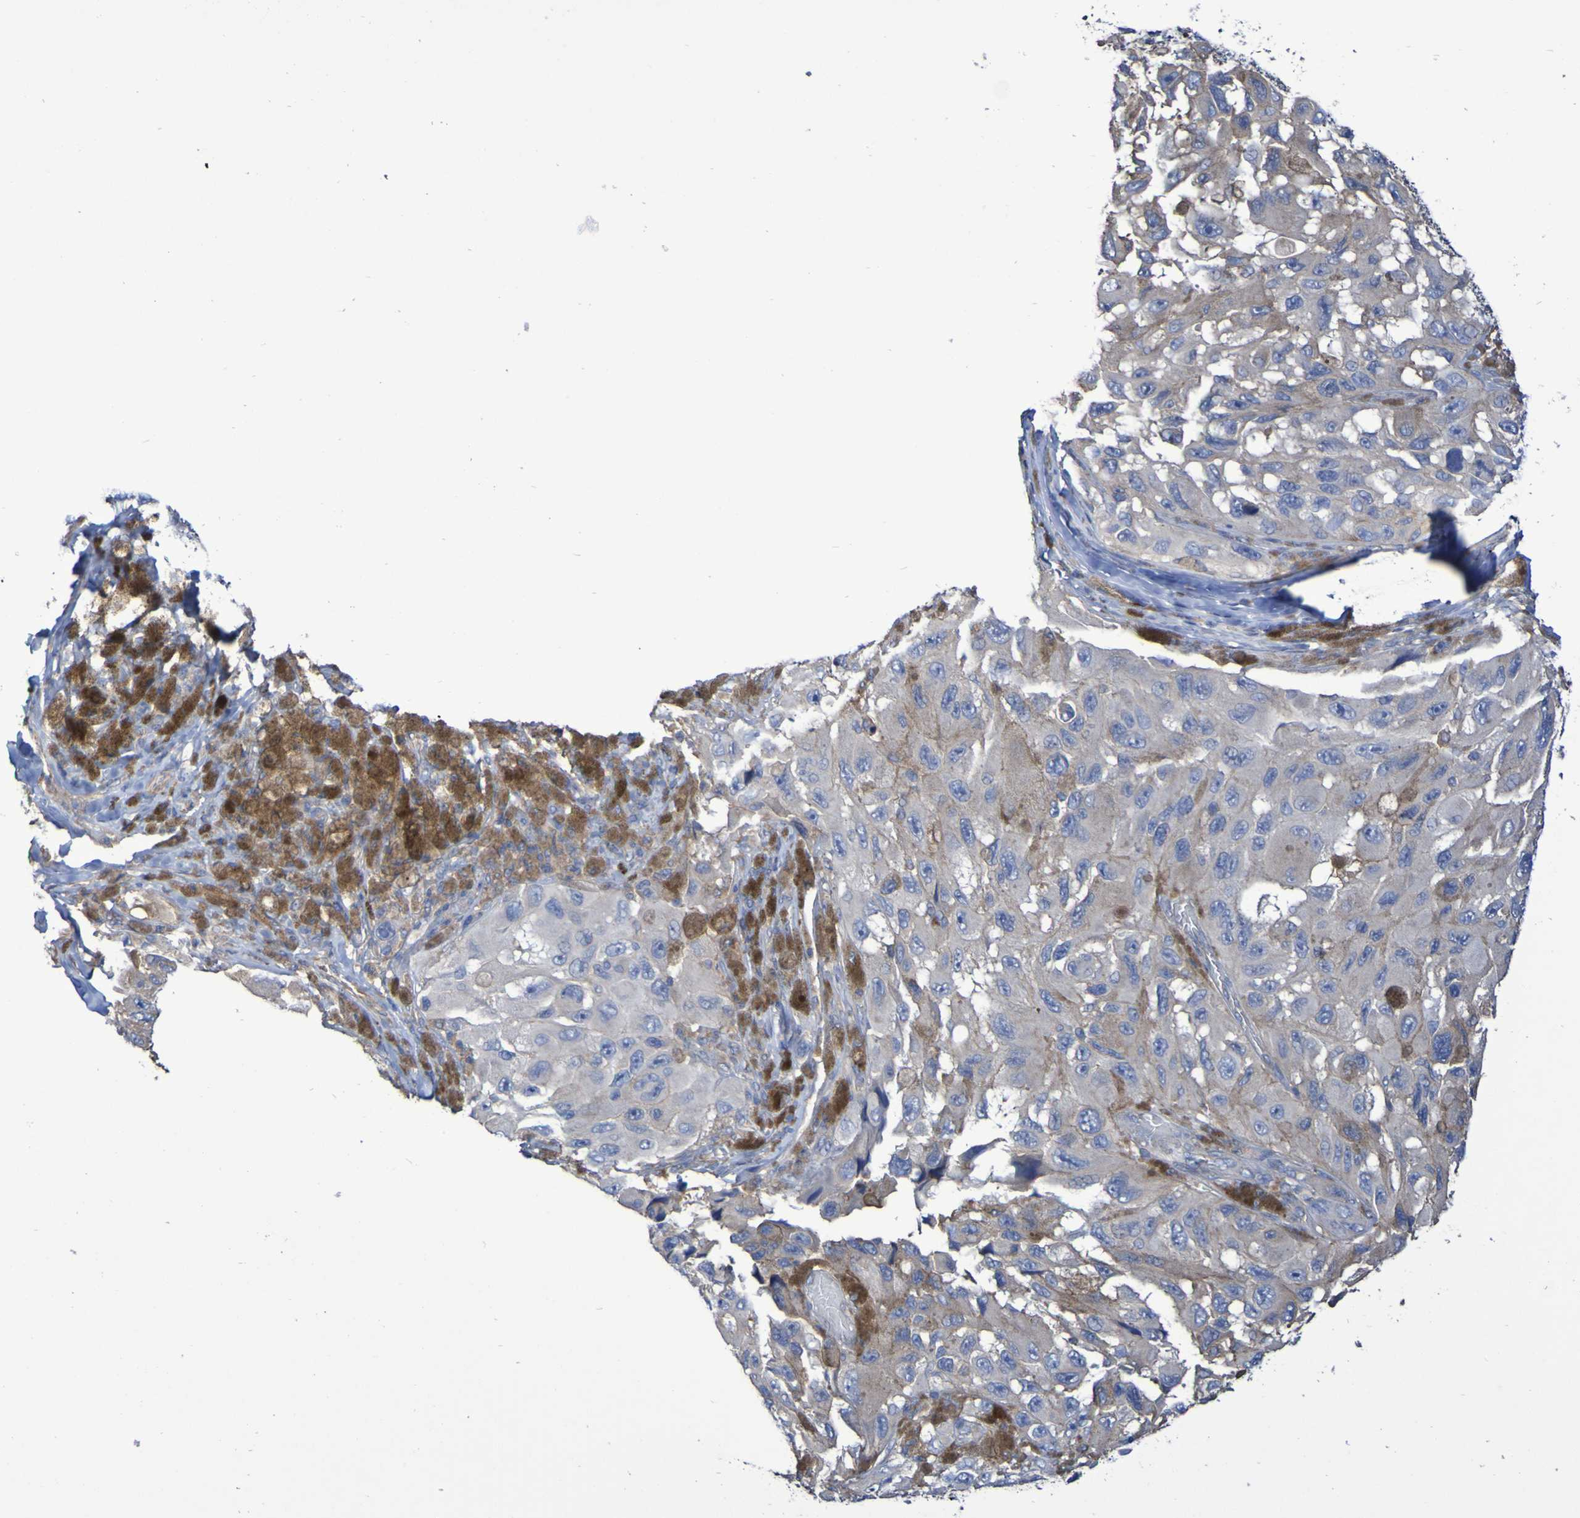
{"staining": {"intensity": "negative", "quantity": "none", "location": "none"}, "tissue": "melanoma", "cell_type": "Tumor cells", "image_type": "cancer", "snomed": [{"axis": "morphology", "description": "Malignant melanoma, NOS"}, {"axis": "topography", "description": "Skin"}], "caption": "The micrograph exhibits no significant positivity in tumor cells of melanoma.", "gene": "SYNJ1", "patient": {"sex": "female", "age": 73}}